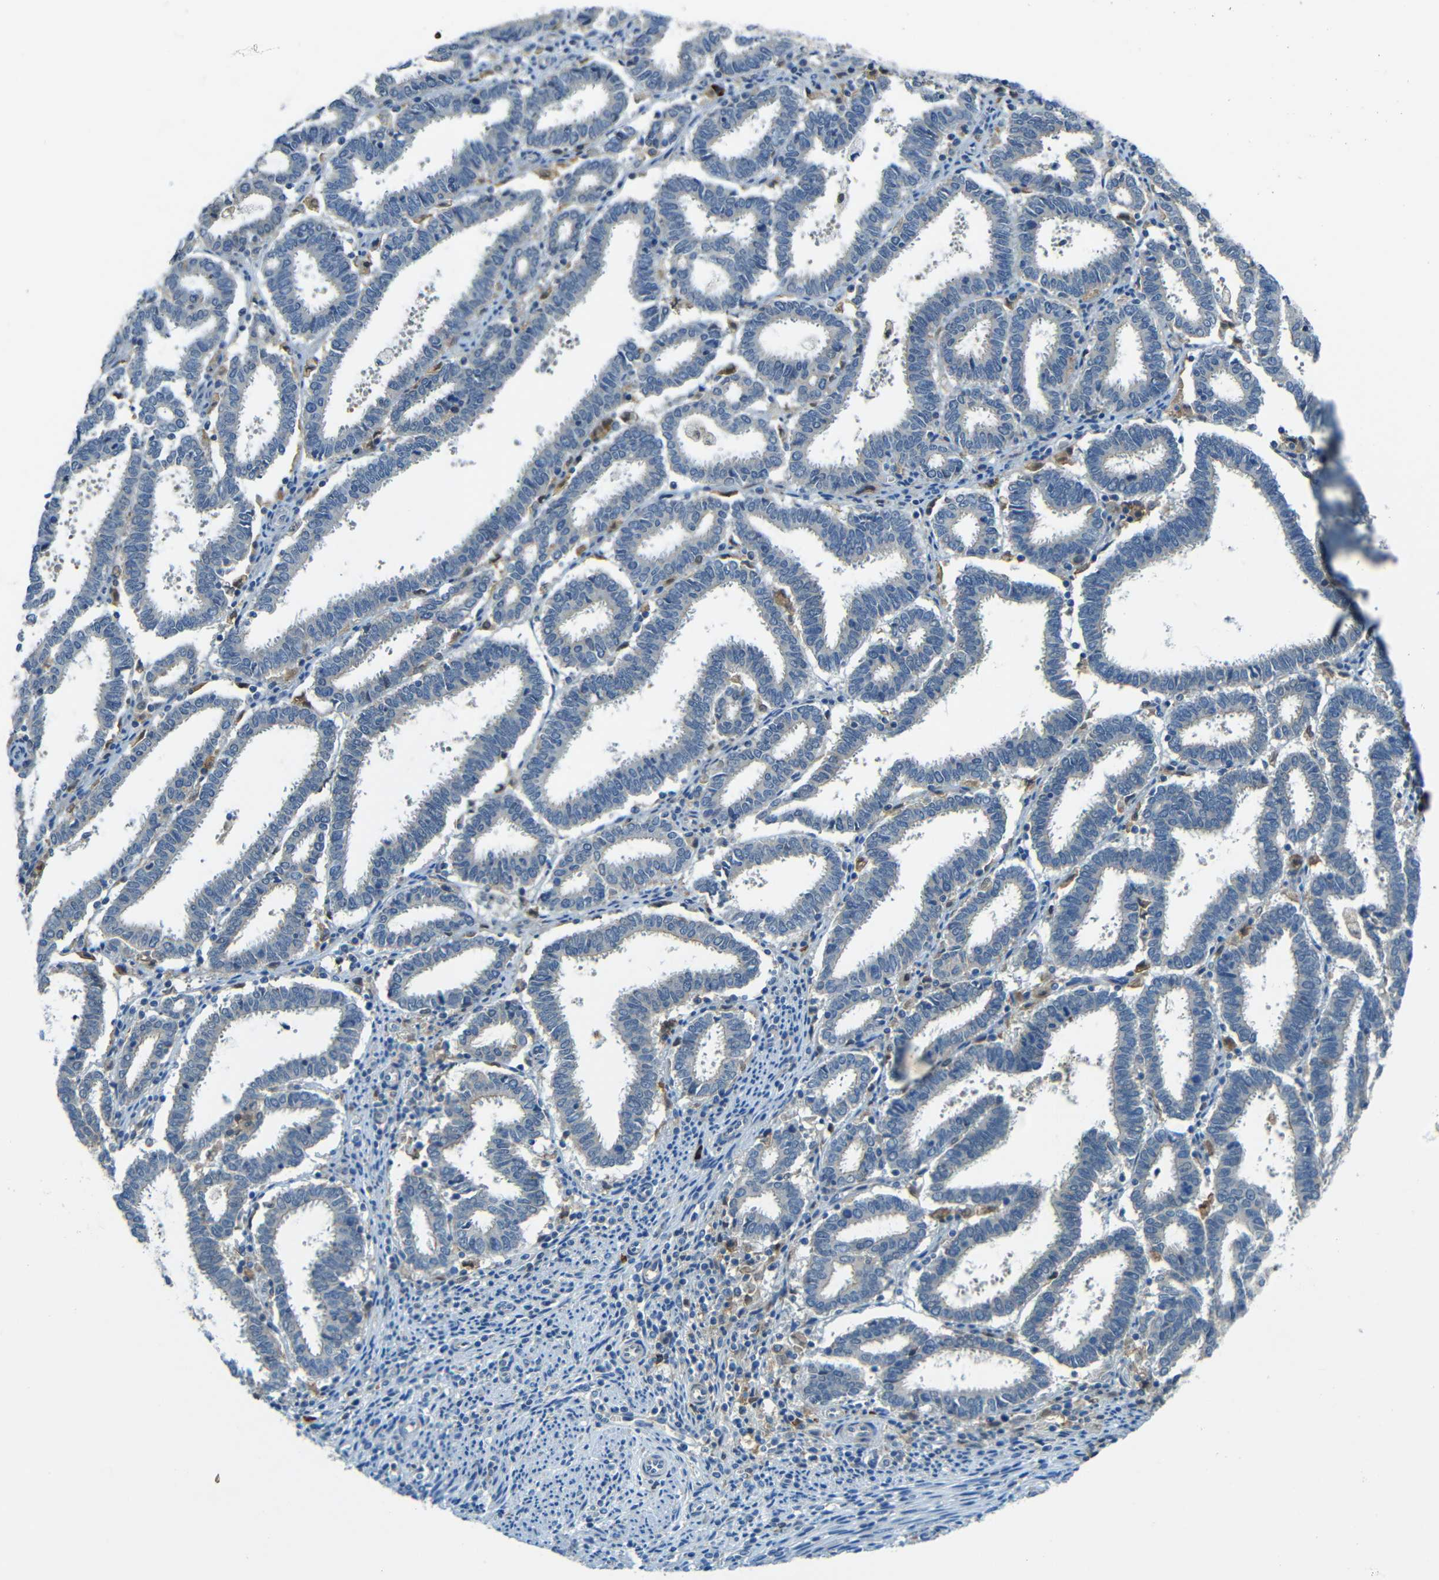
{"staining": {"intensity": "negative", "quantity": "none", "location": "none"}, "tissue": "endometrial cancer", "cell_type": "Tumor cells", "image_type": "cancer", "snomed": [{"axis": "morphology", "description": "Adenocarcinoma, NOS"}, {"axis": "topography", "description": "Uterus"}], "caption": "Tumor cells are negative for brown protein staining in endometrial cancer (adenocarcinoma).", "gene": "CYP26B1", "patient": {"sex": "female", "age": 83}}